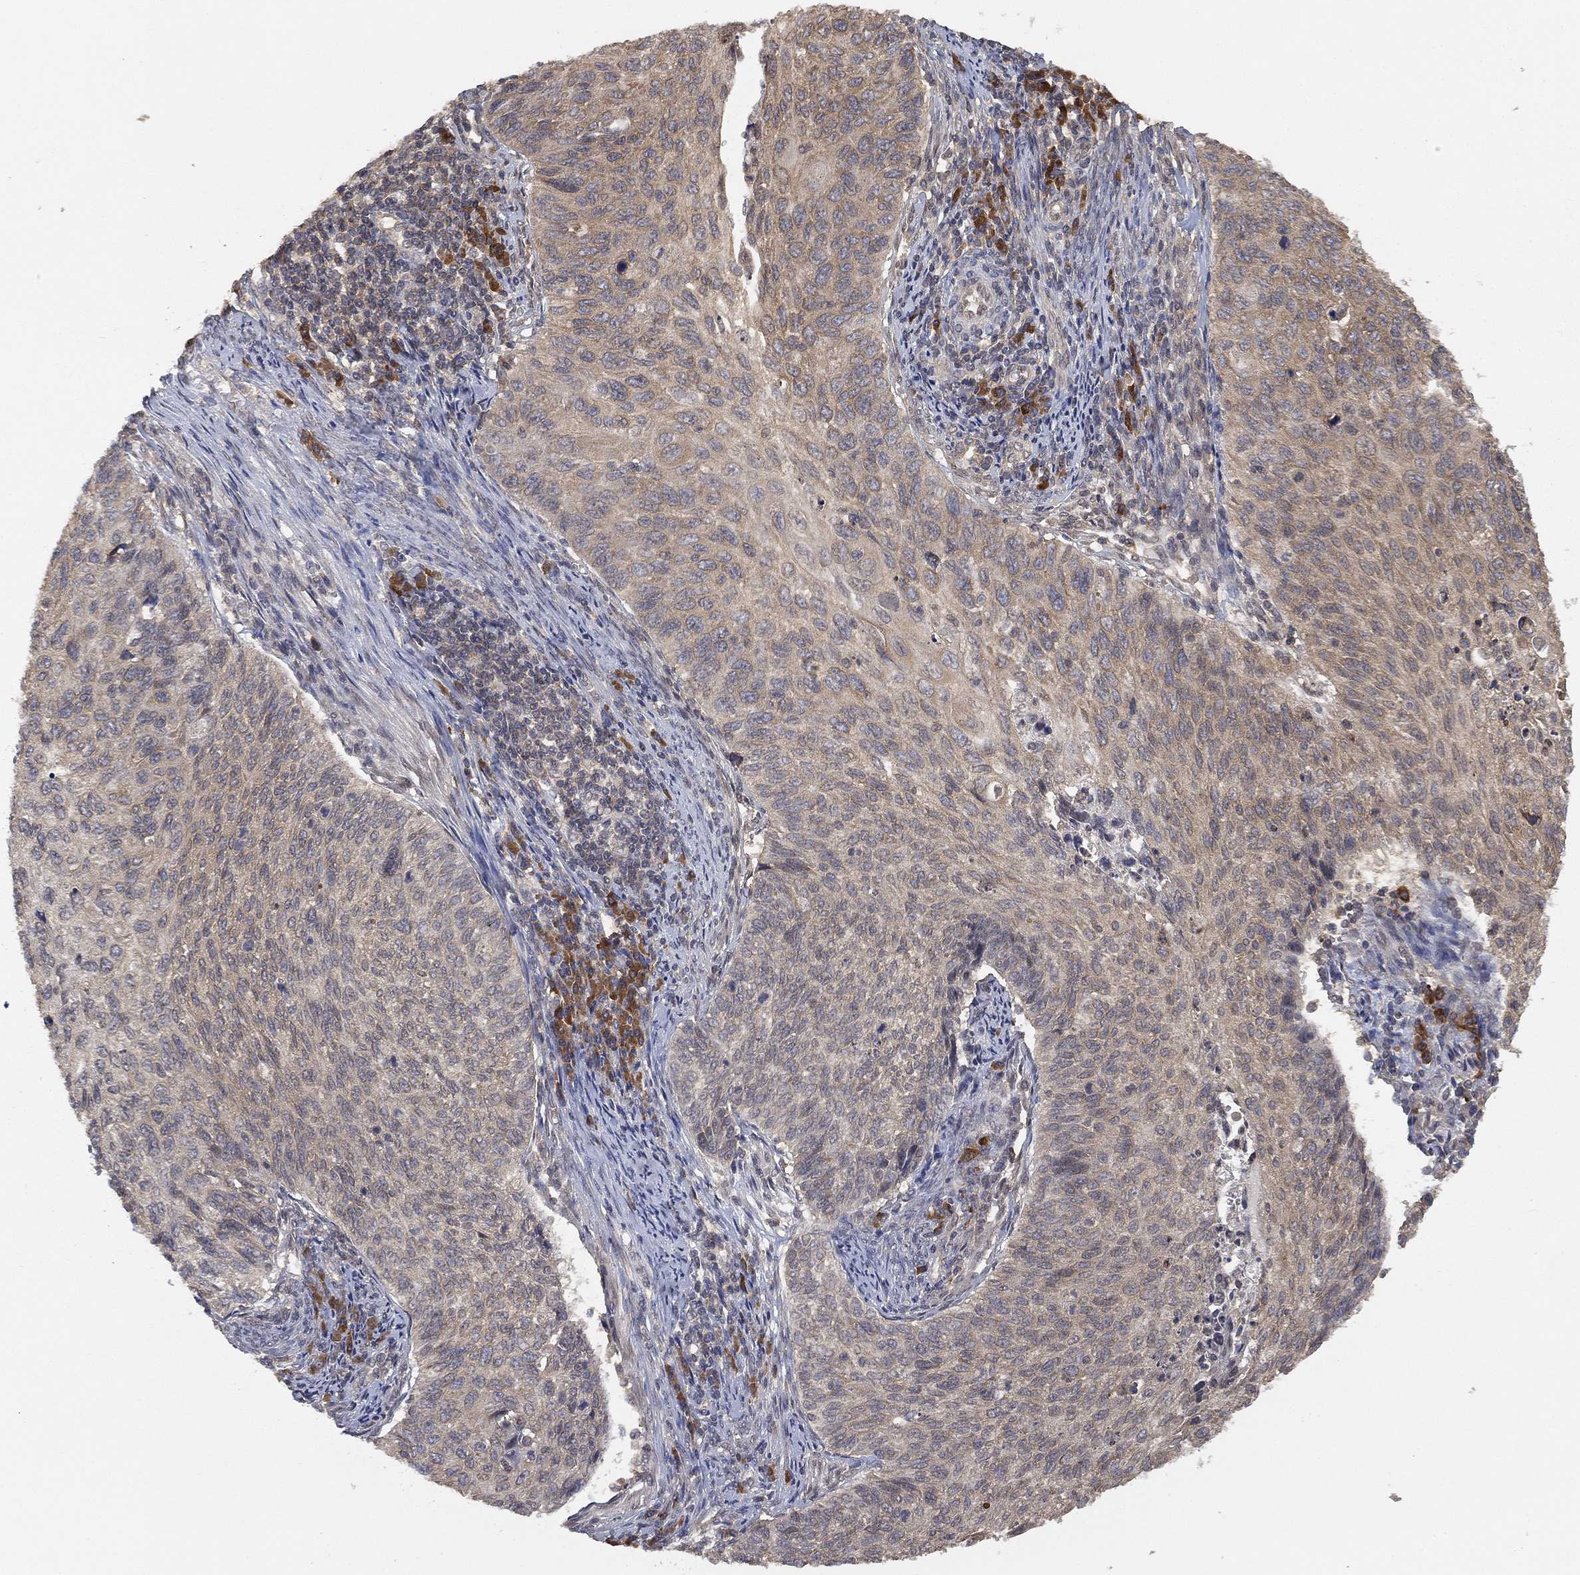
{"staining": {"intensity": "weak", "quantity": "<25%", "location": "cytoplasmic/membranous"}, "tissue": "cervical cancer", "cell_type": "Tumor cells", "image_type": "cancer", "snomed": [{"axis": "morphology", "description": "Squamous cell carcinoma, NOS"}, {"axis": "topography", "description": "Cervix"}], "caption": "Tumor cells show no significant expression in cervical squamous cell carcinoma.", "gene": "UBA5", "patient": {"sex": "female", "age": 70}}